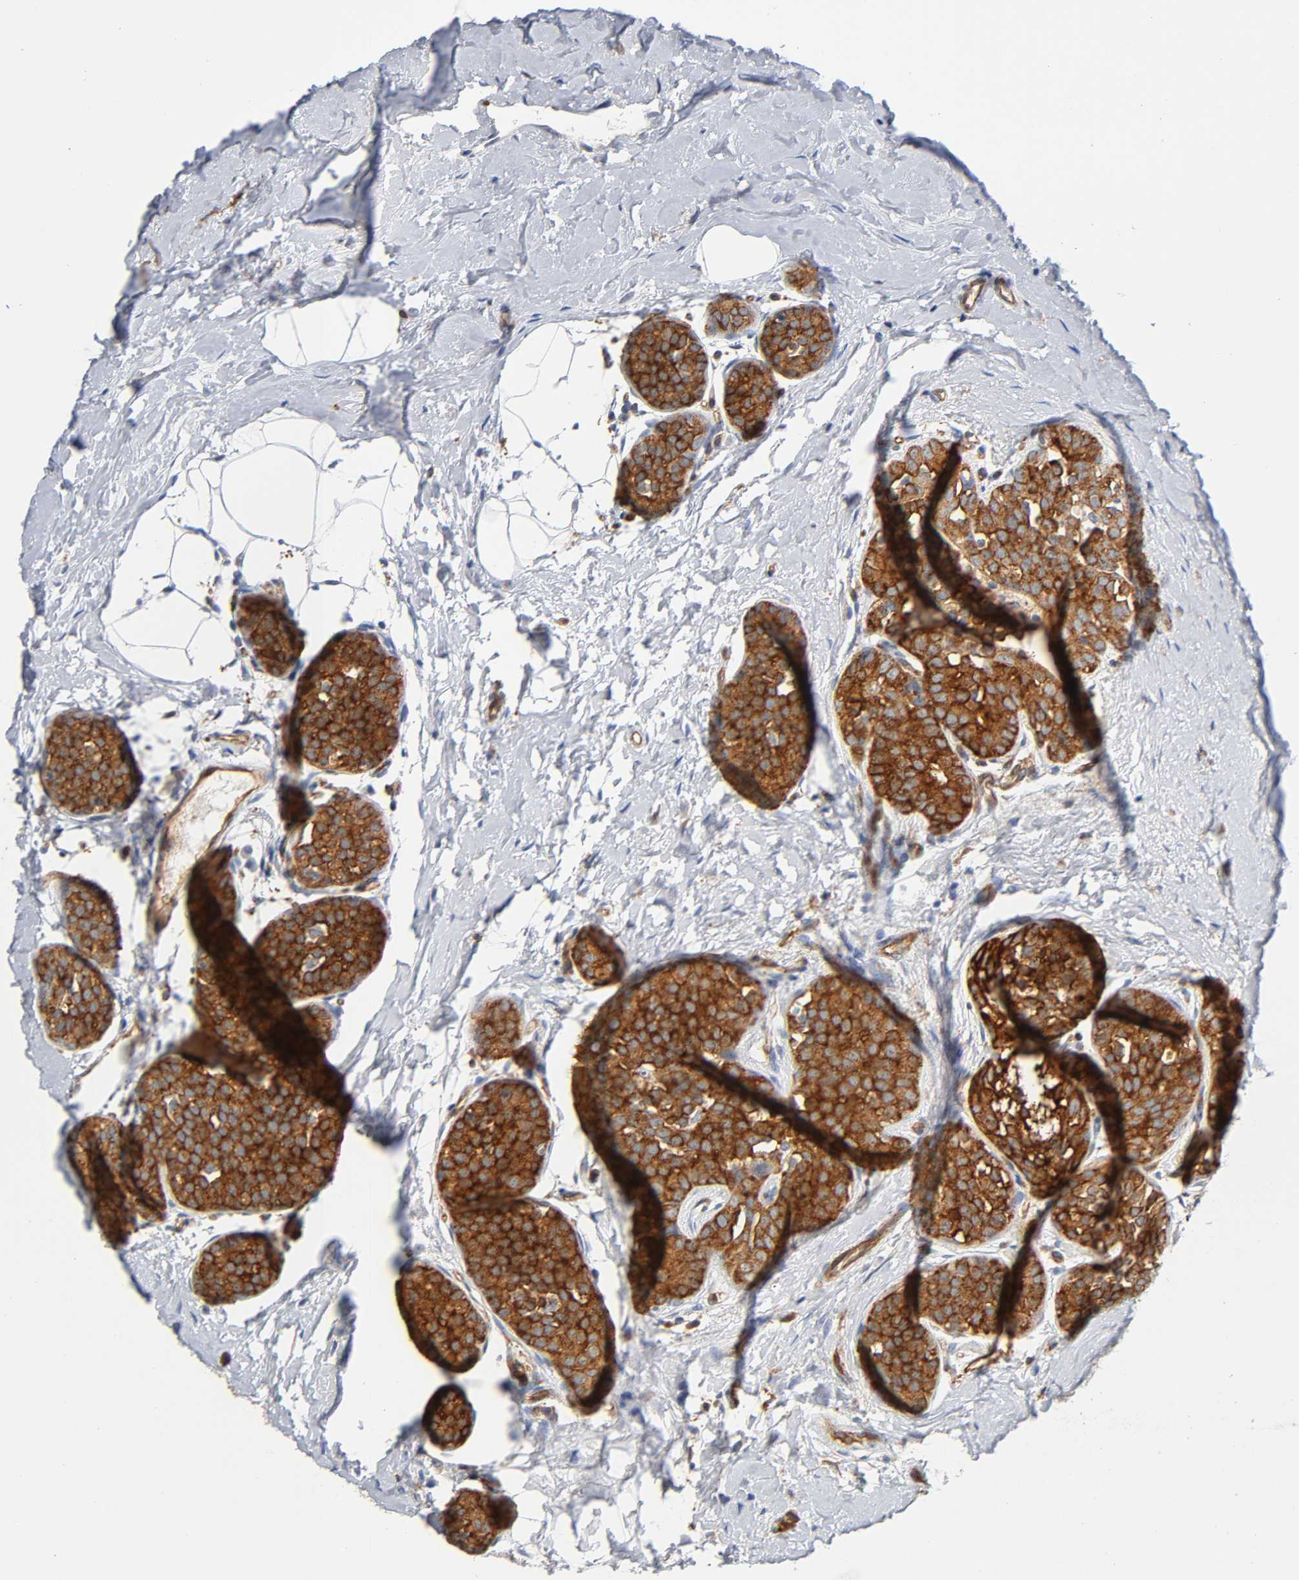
{"staining": {"intensity": "strong", "quantity": ">75%", "location": "cytoplasmic/membranous"}, "tissue": "breast cancer", "cell_type": "Tumor cells", "image_type": "cancer", "snomed": [{"axis": "morphology", "description": "Lobular carcinoma, in situ"}, {"axis": "morphology", "description": "Lobular carcinoma"}, {"axis": "topography", "description": "Breast"}], "caption": "About >75% of tumor cells in human breast cancer exhibit strong cytoplasmic/membranous protein expression as visualized by brown immunohistochemical staining.", "gene": "CD2AP", "patient": {"sex": "female", "age": 41}}